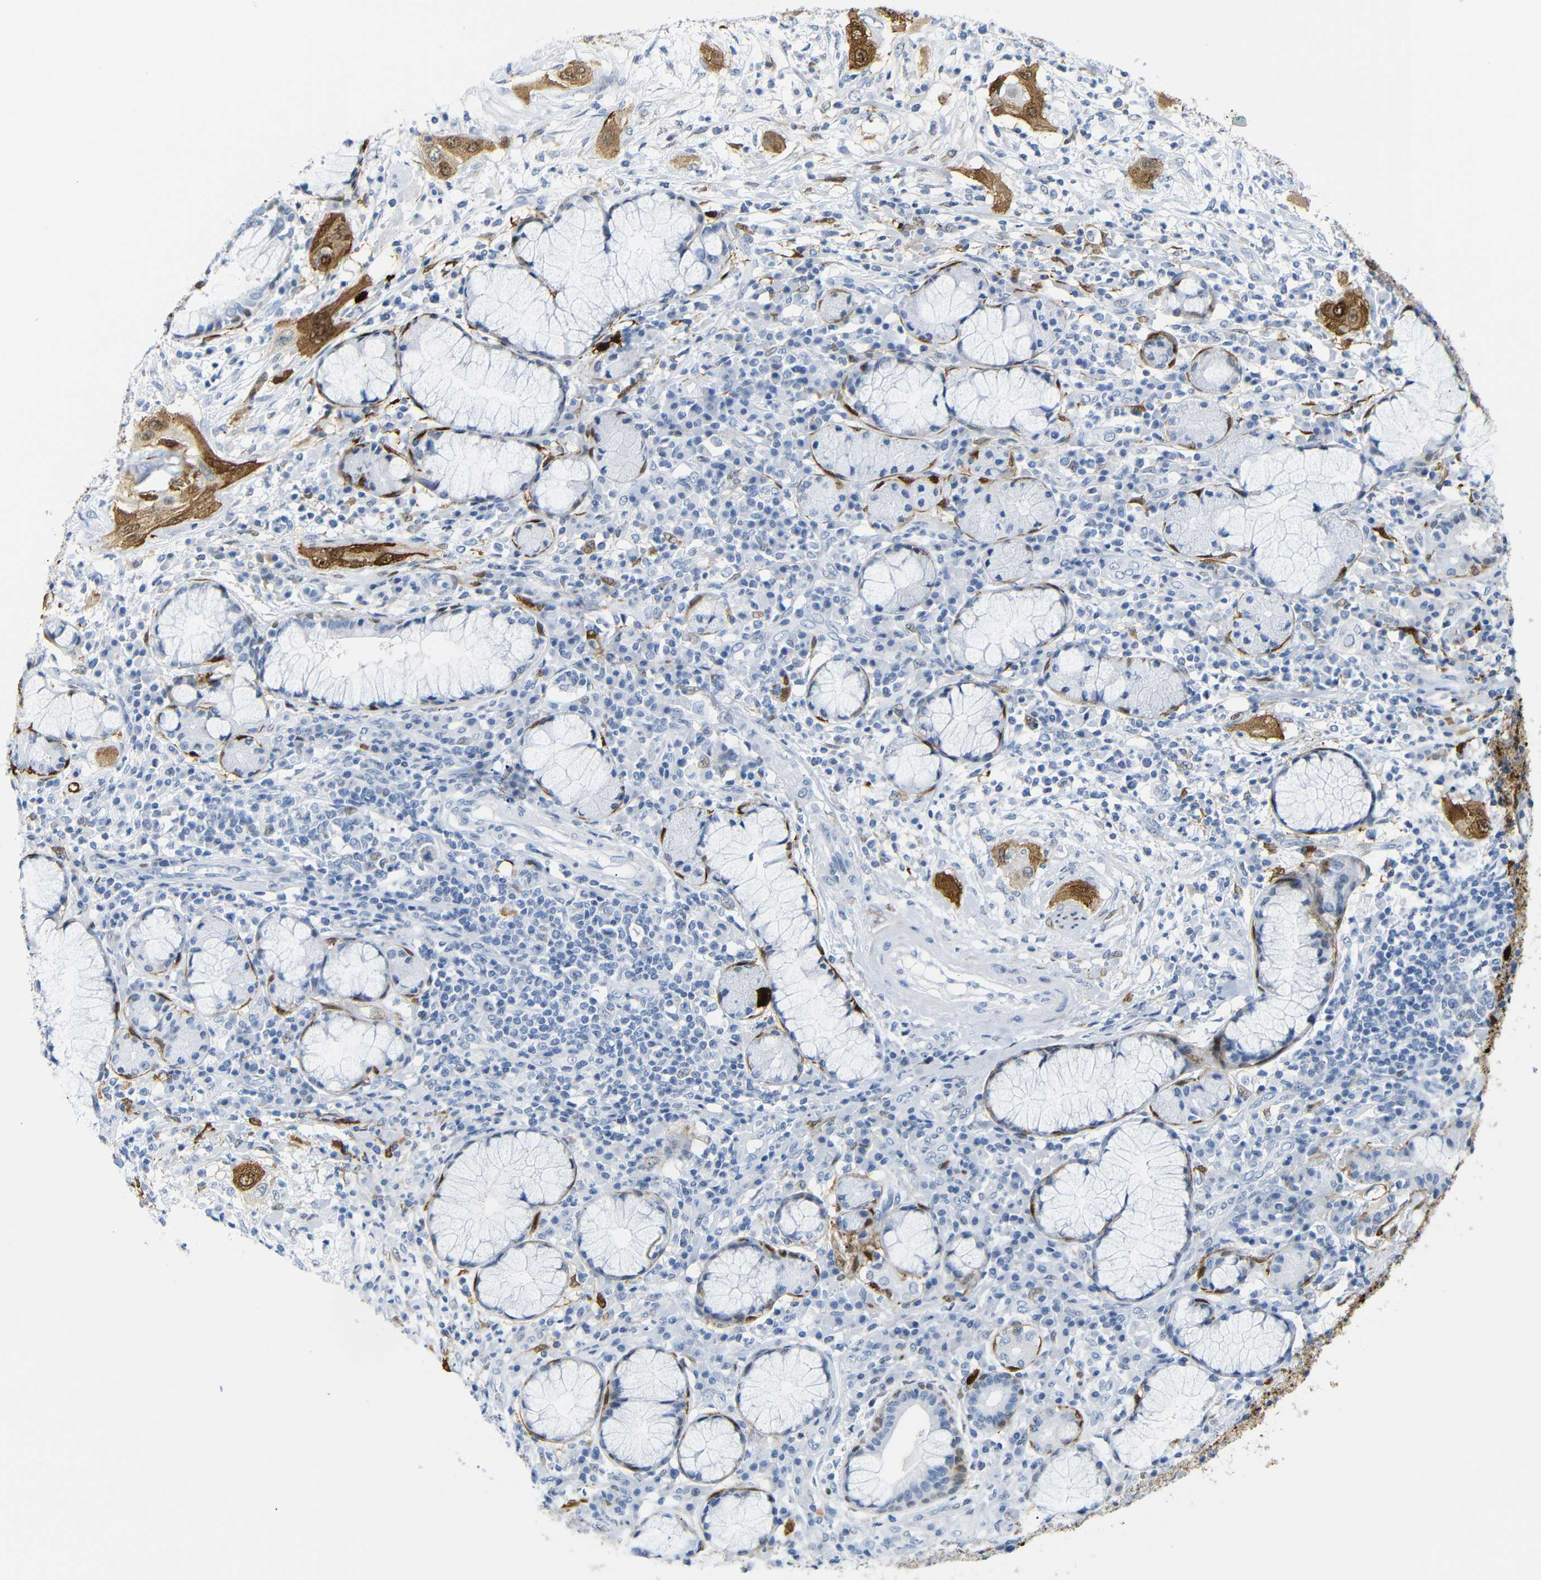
{"staining": {"intensity": "moderate", "quantity": ">75%", "location": "cytoplasmic/membranous,nuclear"}, "tissue": "lung cancer", "cell_type": "Tumor cells", "image_type": "cancer", "snomed": [{"axis": "morphology", "description": "Squamous cell carcinoma, NOS"}, {"axis": "topography", "description": "Lung"}], "caption": "Immunohistochemistry (IHC) of lung squamous cell carcinoma displays medium levels of moderate cytoplasmic/membranous and nuclear staining in about >75% of tumor cells.", "gene": "MT1A", "patient": {"sex": "female", "age": 47}}